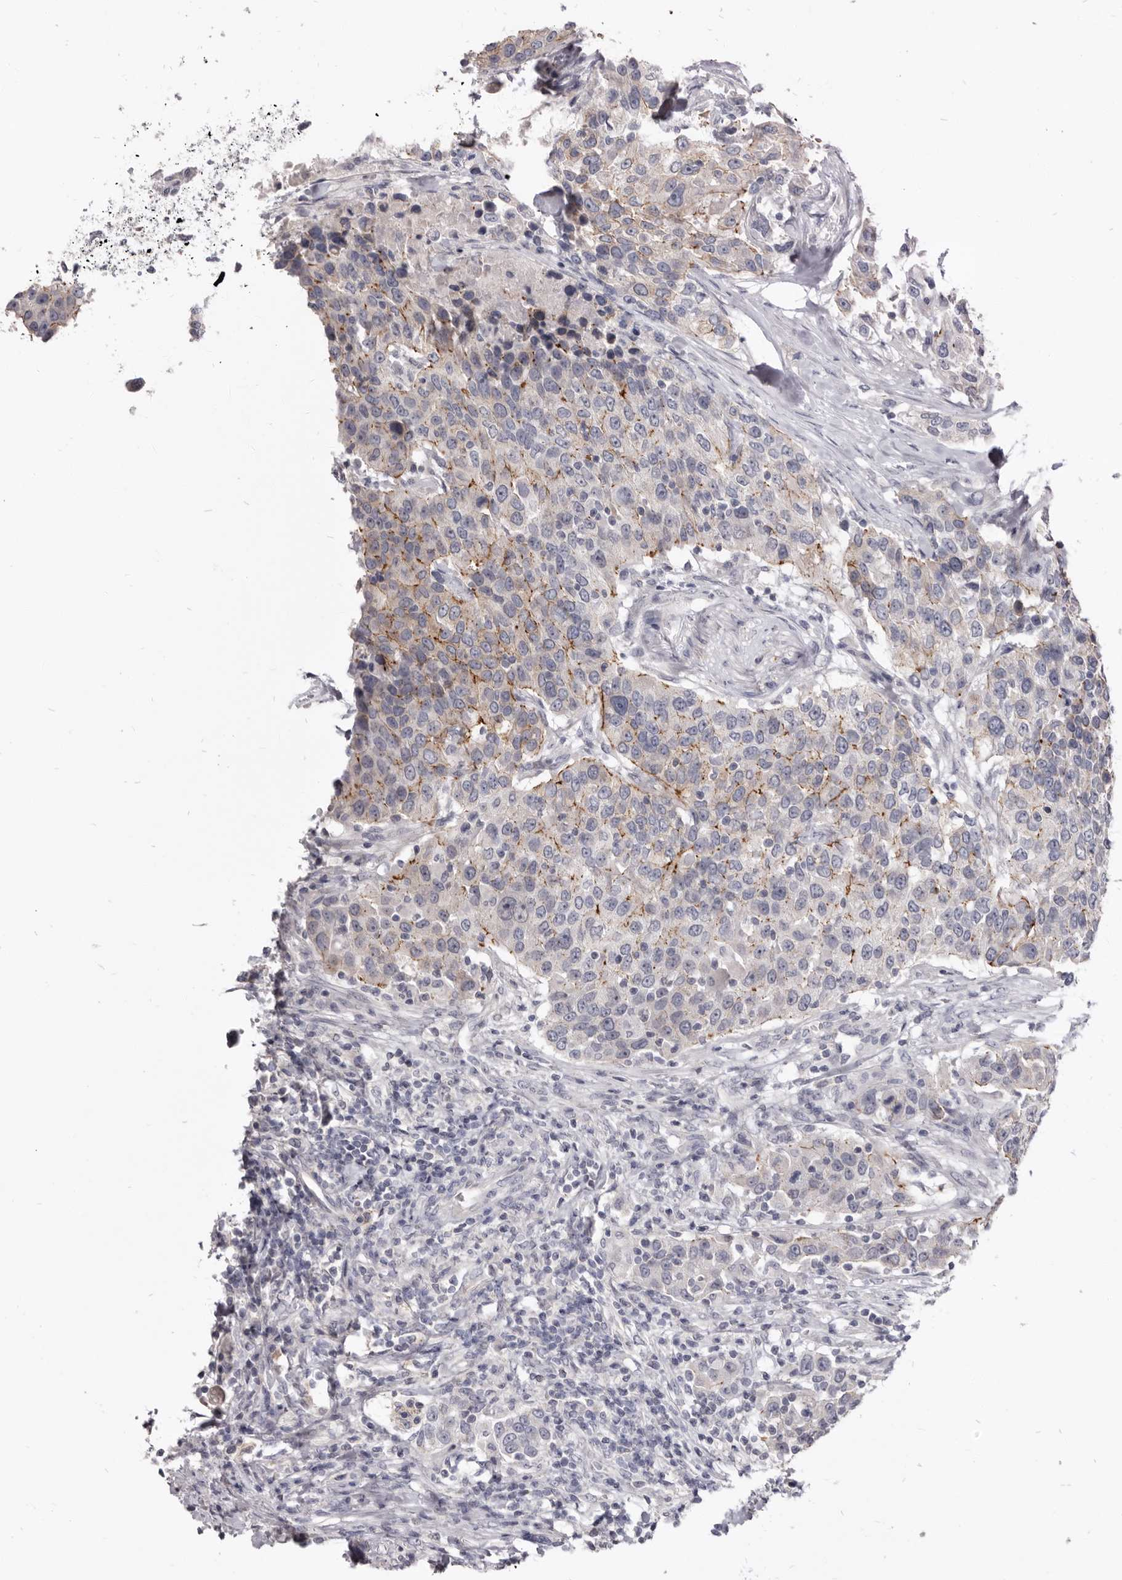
{"staining": {"intensity": "moderate", "quantity": "<25%", "location": "cytoplasmic/membranous"}, "tissue": "urothelial cancer", "cell_type": "Tumor cells", "image_type": "cancer", "snomed": [{"axis": "morphology", "description": "Urothelial carcinoma, High grade"}, {"axis": "topography", "description": "Urinary bladder"}], "caption": "High-grade urothelial carcinoma tissue demonstrates moderate cytoplasmic/membranous expression in about <25% of tumor cells, visualized by immunohistochemistry.", "gene": "CGN", "patient": {"sex": "female", "age": 80}}